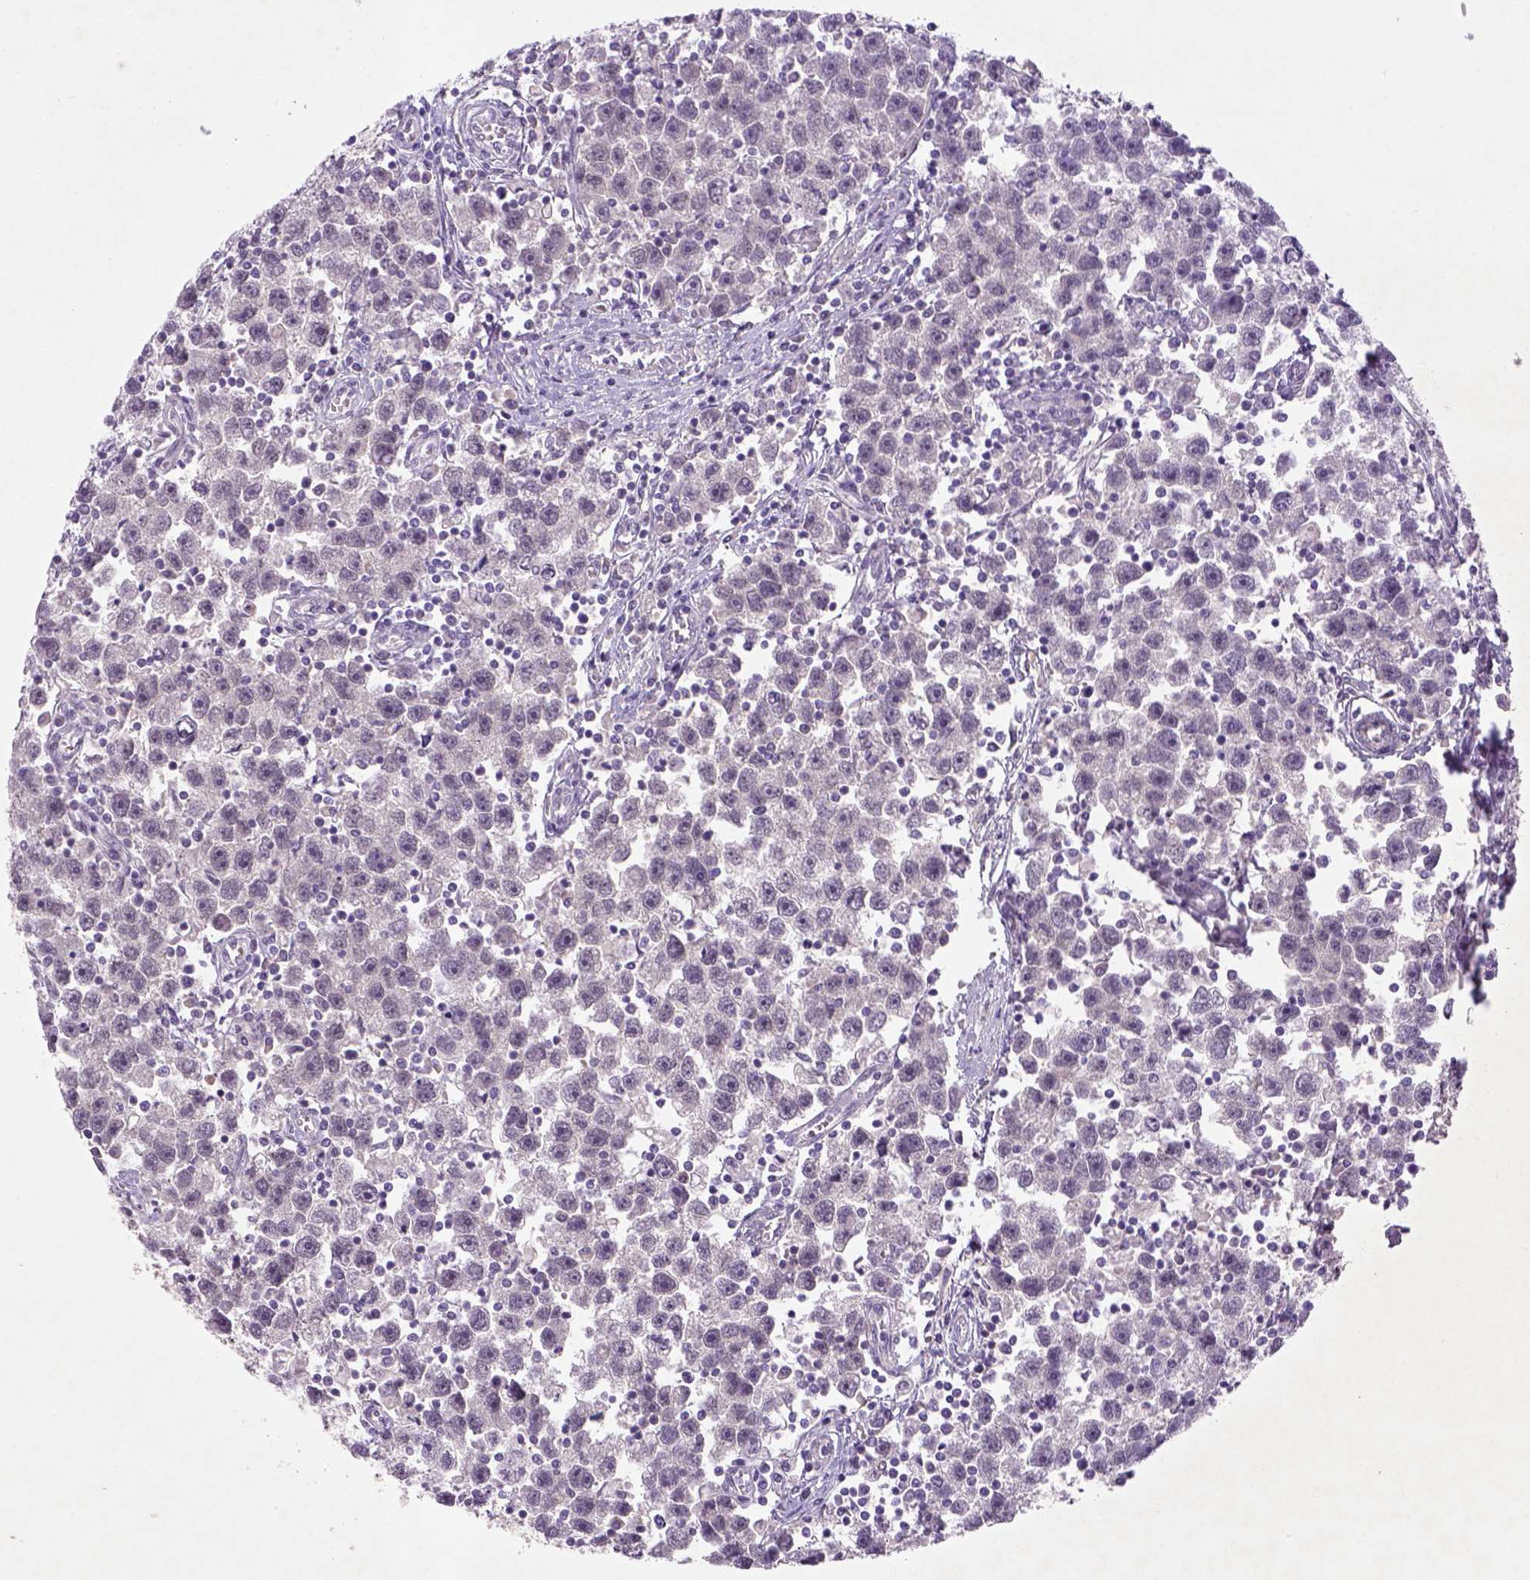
{"staining": {"intensity": "negative", "quantity": "none", "location": "none"}, "tissue": "testis cancer", "cell_type": "Tumor cells", "image_type": "cancer", "snomed": [{"axis": "morphology", "description": "Seminoma, NOS"}, {"axis": "topography", "description": "Testis"}], "caption": "A photomicrograph of human testis seminoma is negative for staining in tumor cells. The staining was performed using DAB (3,3'-diaminobenzidine) to visualize the protein expression in brown, while the nuclei were stained in blue with hematoxylin (Magnification: 20x).", "gene": "NLGN2", "patient": {"sex": "male", "age": 30}}